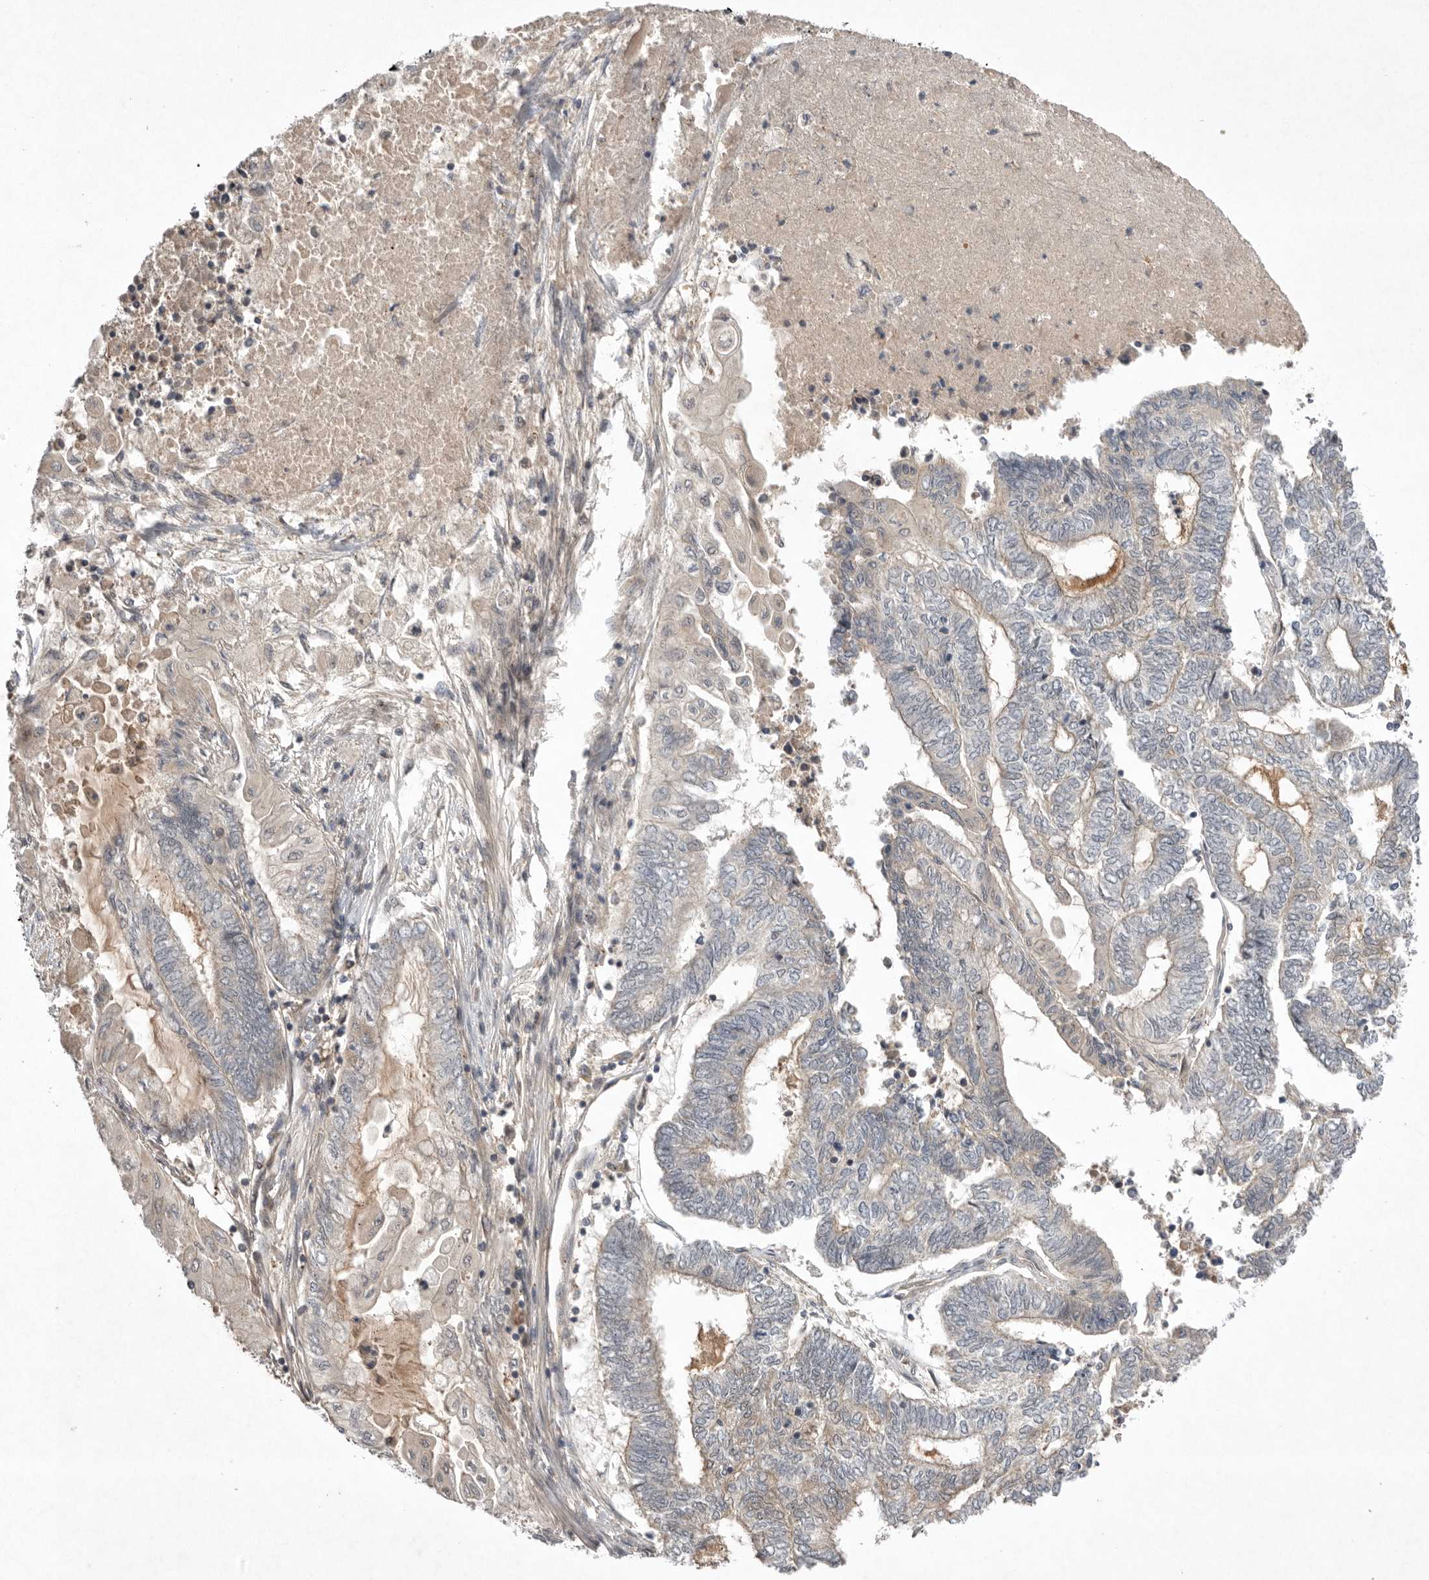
{"staining": {"intensity": "weak", "quantity": "<25%", "location": "cytoplasmic/membranous"}, "tissue": "endometrial cancer", "cell_type": "Tumor cells", "image_type": "cancer", "snomed": [{"axis": "morphology", "description": "Adenocarcinoma, NOS"}, {"axis": "topography", "description": "Uterus"}, {"axis": "topography", "description": "Endometrium"}], "caption": "This is a photomicrograph of IHC staining of endometrial cancer (adenocarcinoma), which shows no positivity in tumor cells.", "gene": "NRCAM", "patient": {"sex": "female", "age": 70}}